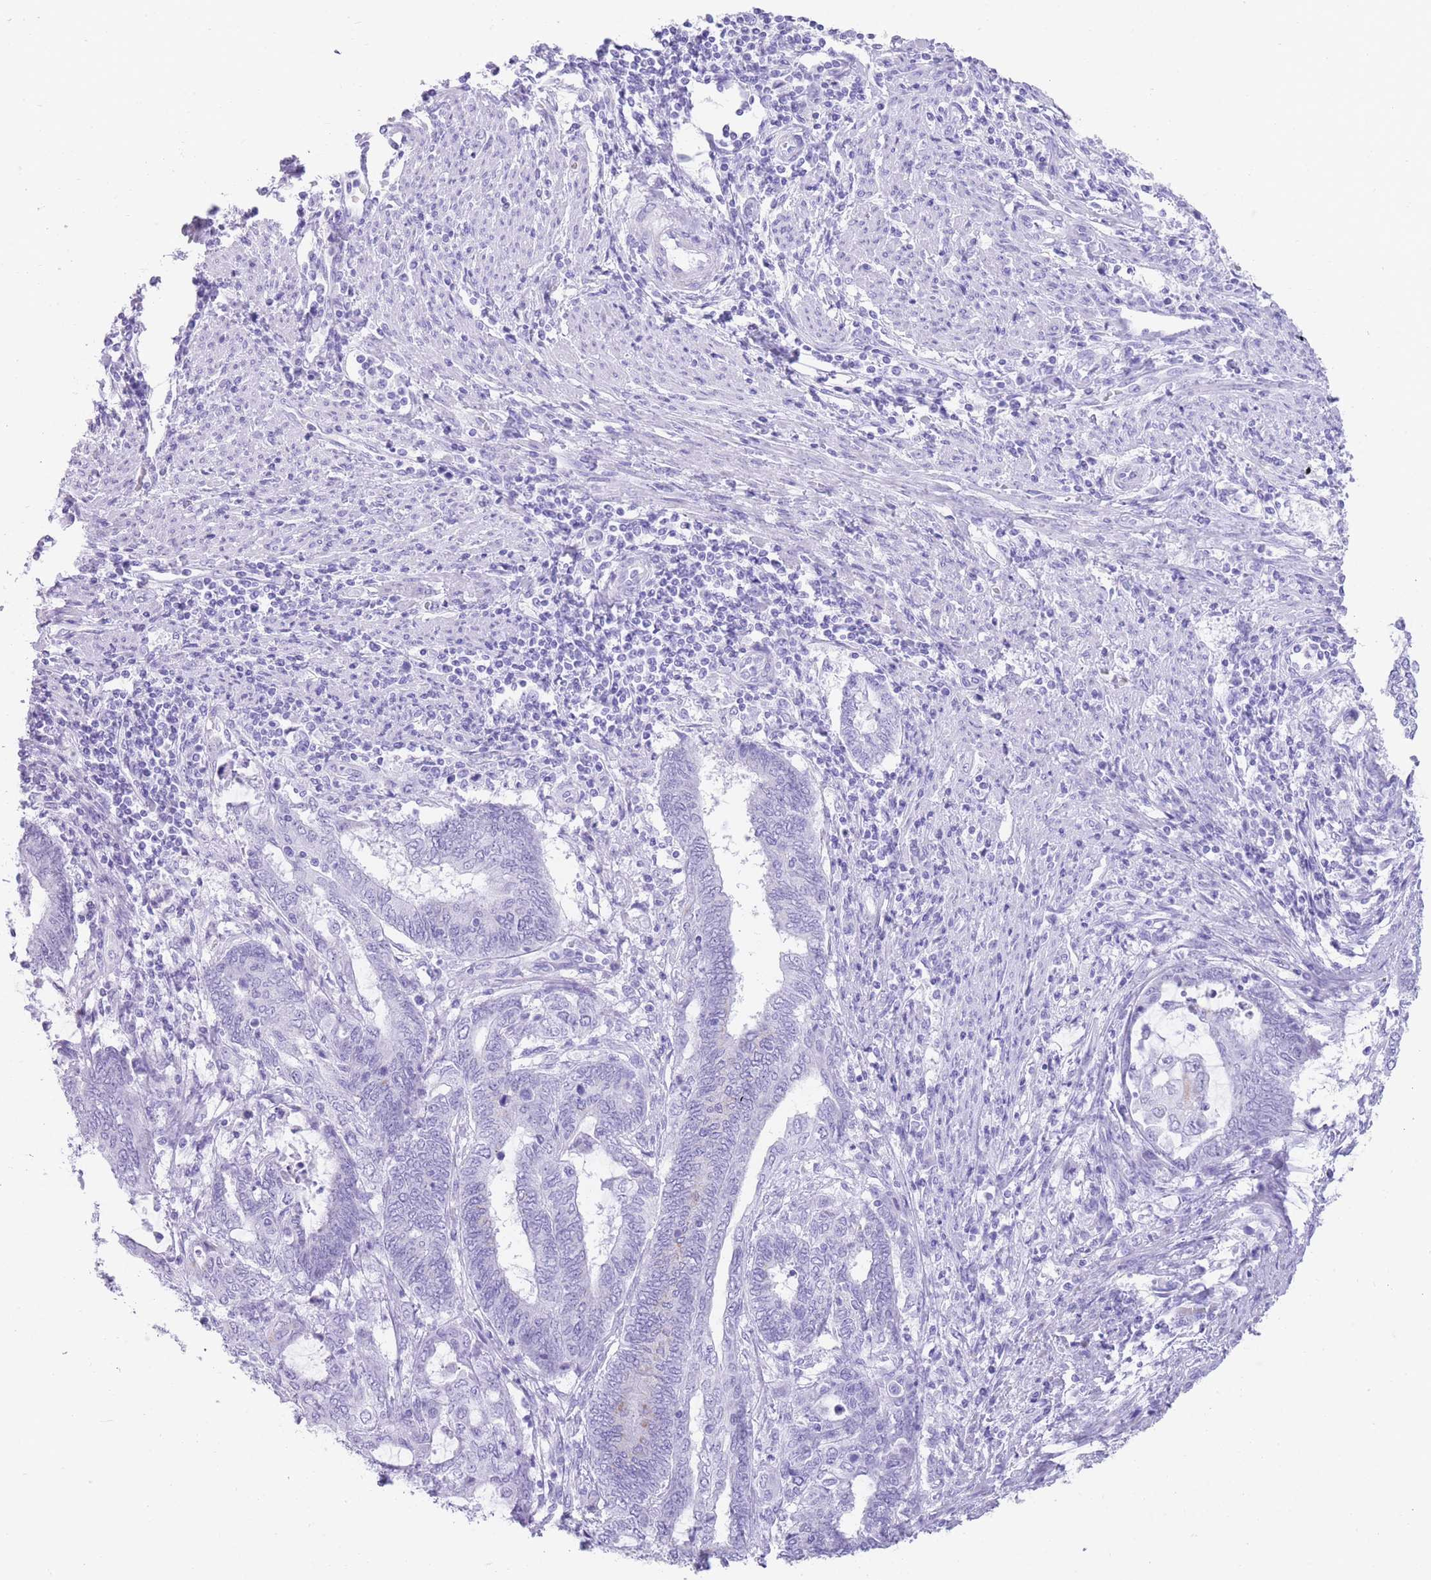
{"staining": {"intensity": "negative", "quantity": "none", "location": "none"}, "tissue": "endometrial cancer", "cell_type": "Tumor cells", "image_type": "cancer", "snomed": [{"axis": "morphology", "description": "Adenocarcinoma, NOS"}, {"axis": "topography", "description": "Uterus"}, {"axis": "topography", "description": "Endometrium"}], "caption": "Endometrial cancer (adenocarcinoma) was stained to show a protein in brown. There is no significant positivity in tumor cells.", "gene": "ELOA2", "patient": {"sex": "female", "age": 70}}